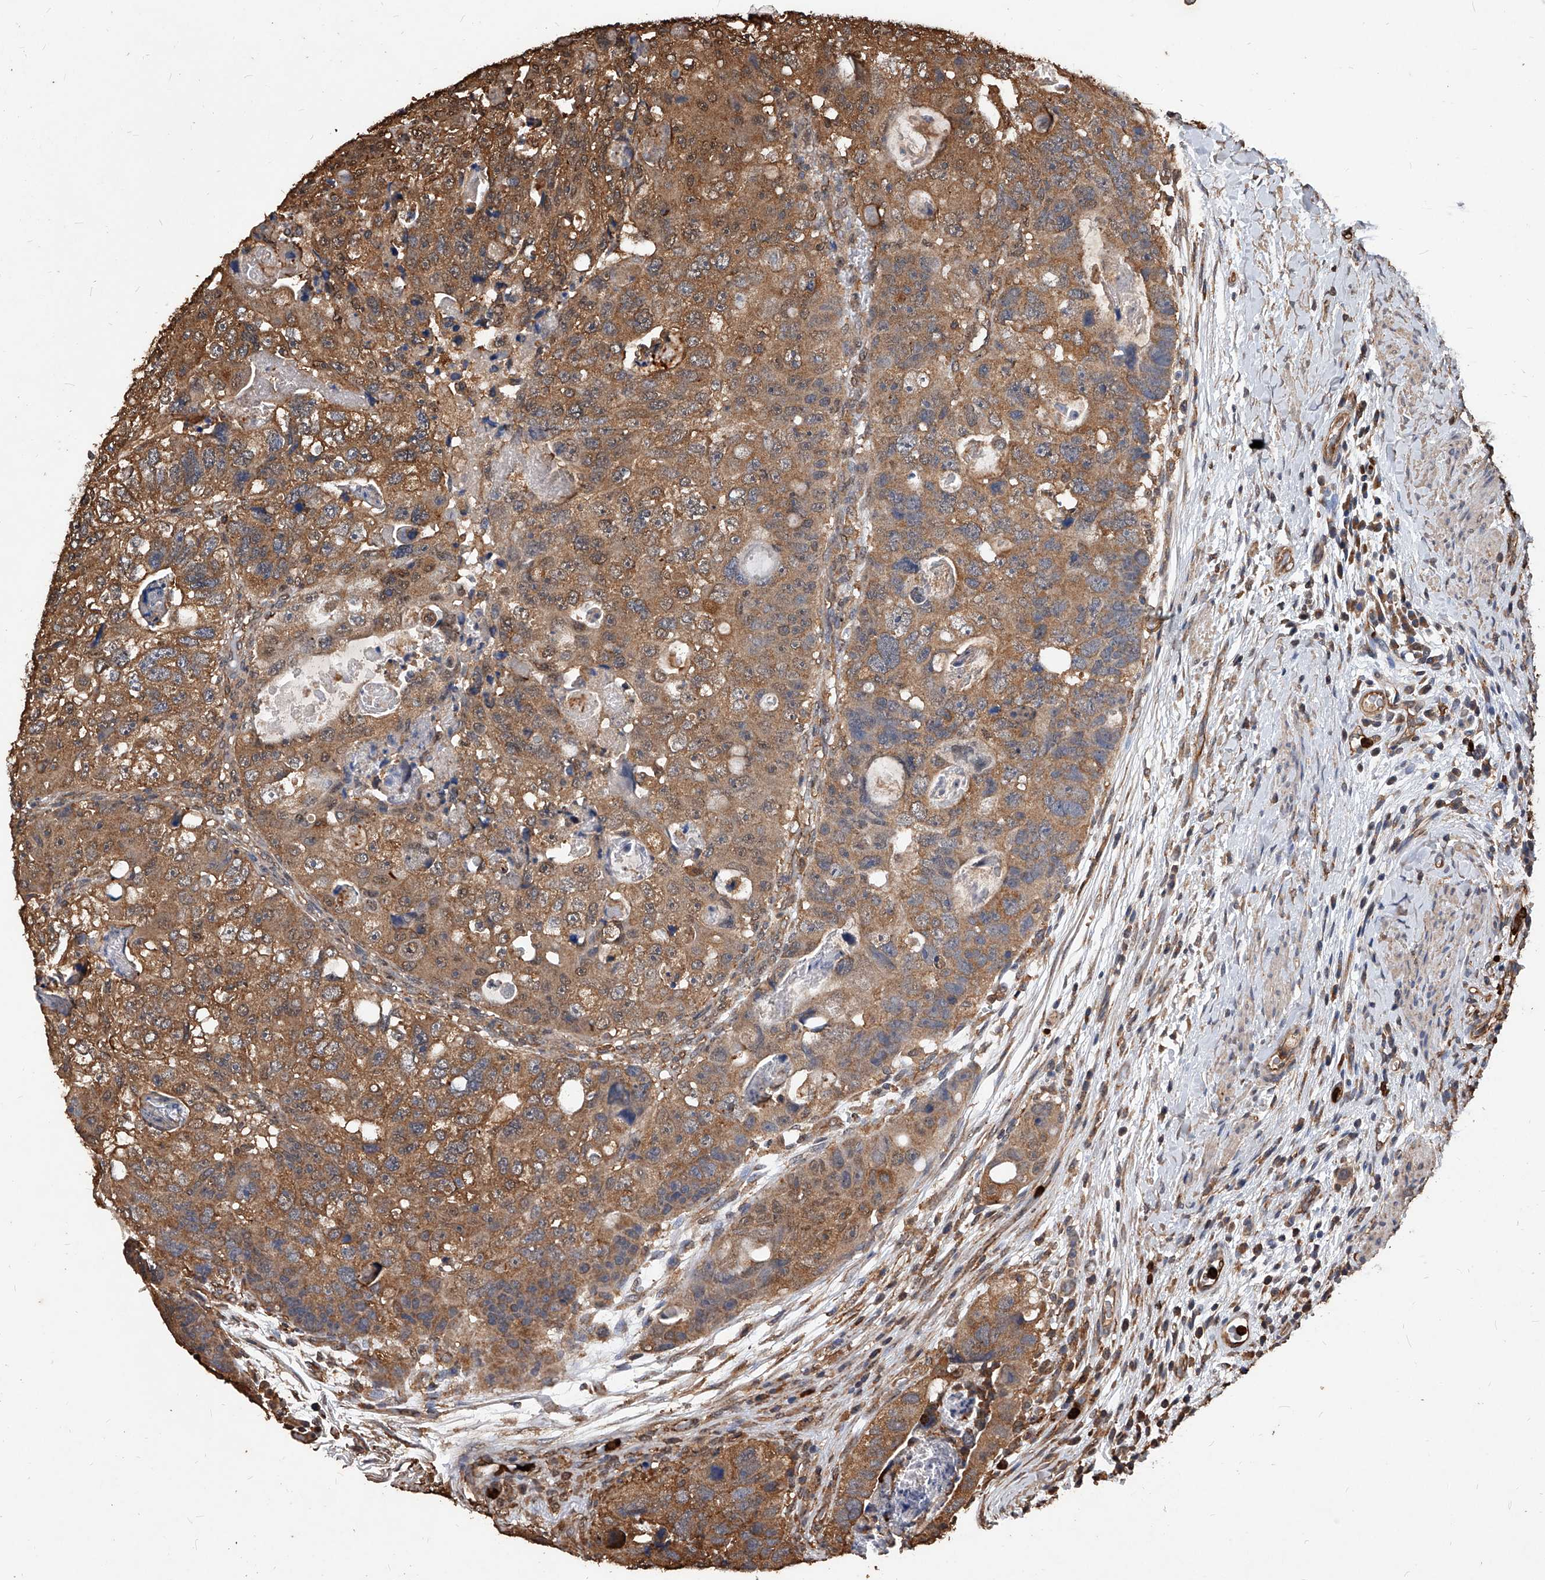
{"staining": {"intensity": "moderate", "quantity": ">75%", "location": "cytoplasmic/membranous"}, "tissue": "colorectal cancer", "cell_type": "Tumor cells", "image_type": "cancer", "snomed": [{"axis": "morphology", "description": "Adenocarcinoma, NOS"}, {"axis": "topography", "description": "Rectum"}], "caption": "About >75% of tumor cells in human adenocarcinoma (colorectal) display moderate cytoplasmic/membranous protein expression as visualized by brown immunohistochemical staining.", "gene": "UCP2", "patient": {"sex": "male", "age": 59}}